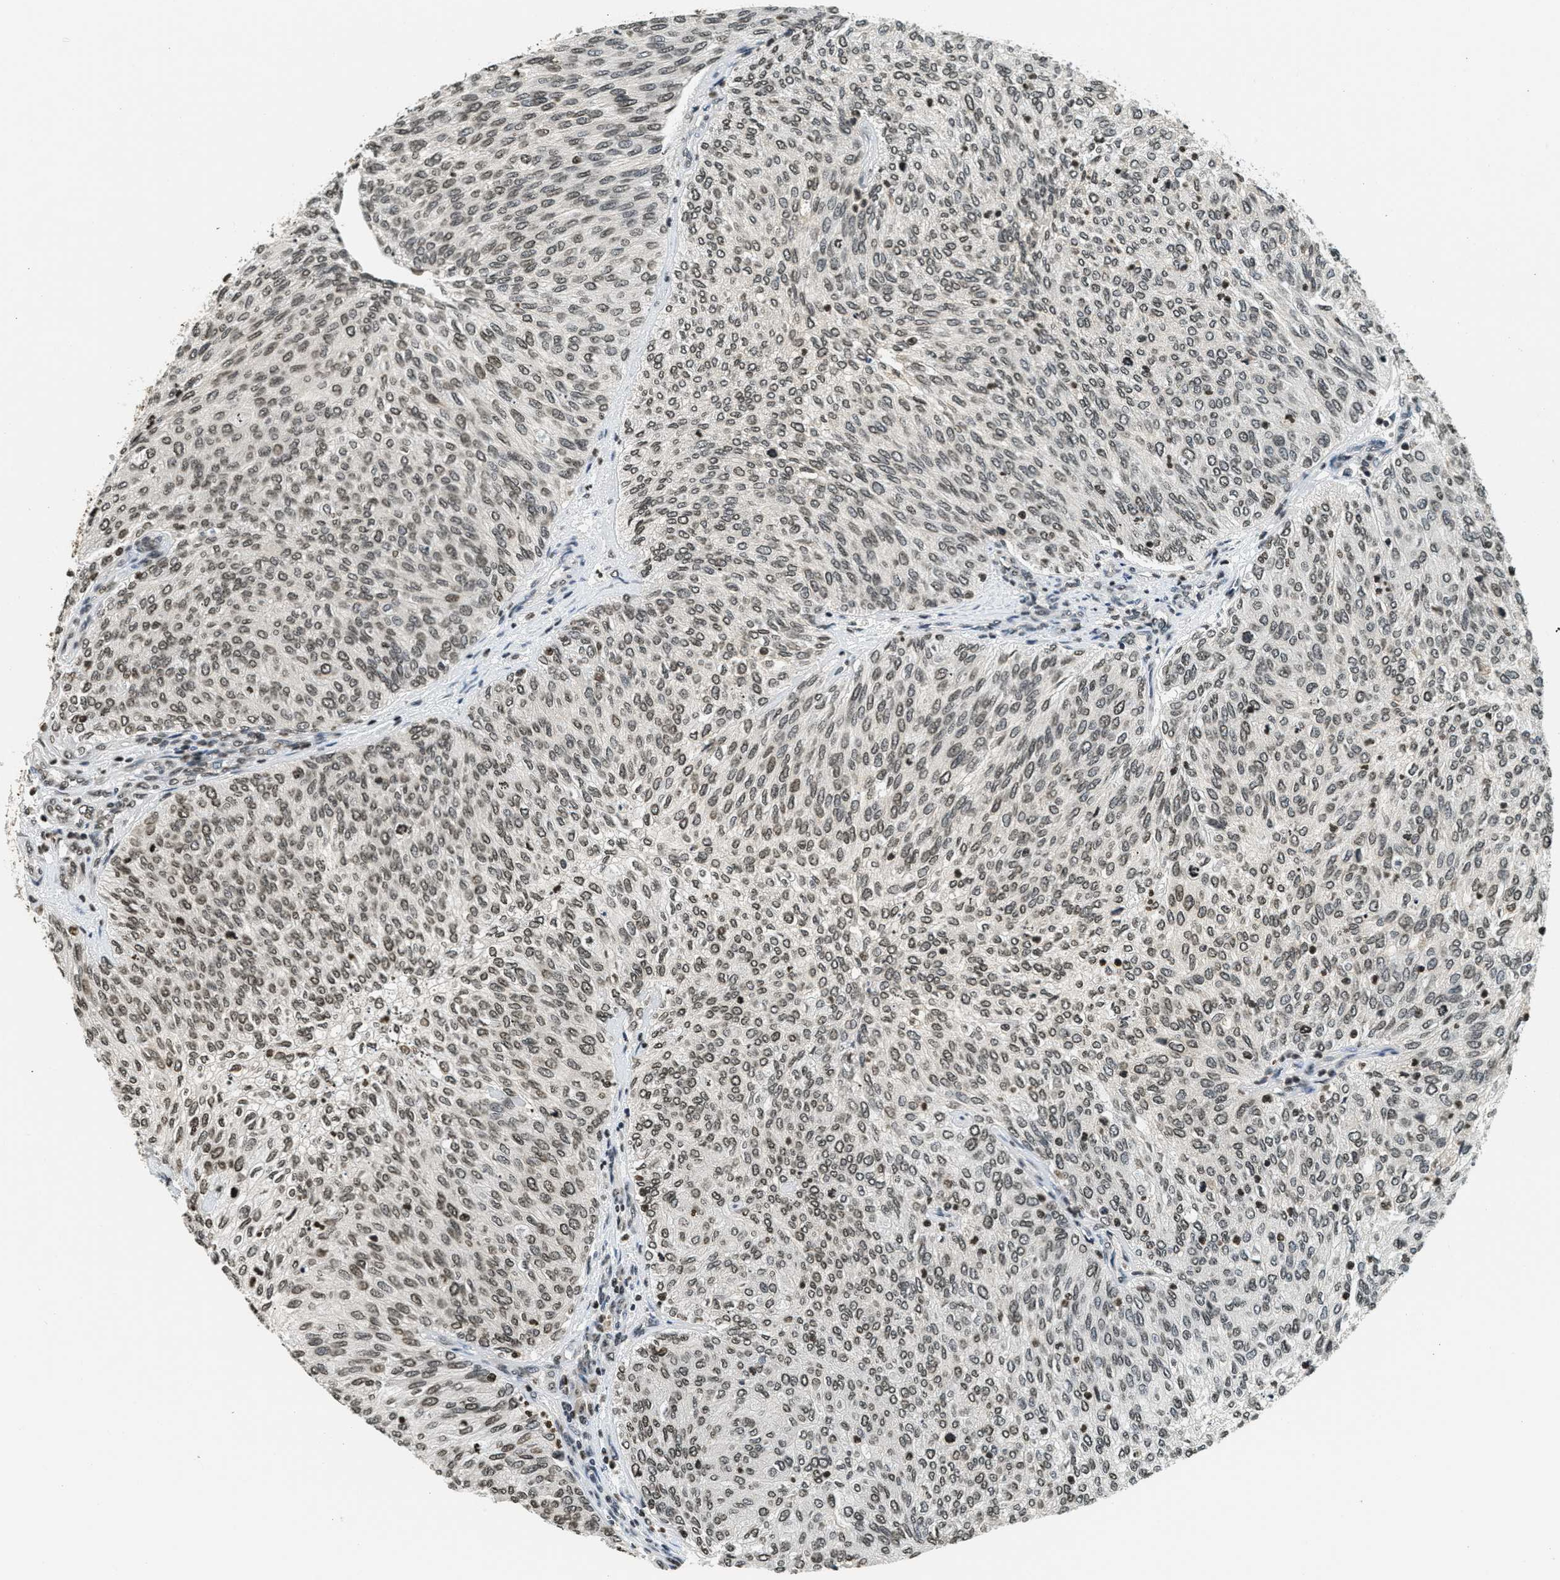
{"staining": {"intensity": "moderate", "quantity": ">75%", "location": "nuclear"}, "tissue": "urothelial cancer", "cell_type": "Tumor cells", "image_type": "cancer", "snomed": [{"axis": "morphology", "description": "Urothelial carcinoma, Low grade"}, {"axis": "topography", "description": "Urinary bladder"}], "caption": "Protein analysis of urothelial cancer tissue exhibits moderate nuclear positivity in approximately >75% of tumor cells. (DAB (3,3'-diaminobenzidine) IHC, brown staining for protein, blue staining for nuclei).", "gene": "LDB2", "patient": {"sex": "female", "age": 79}}